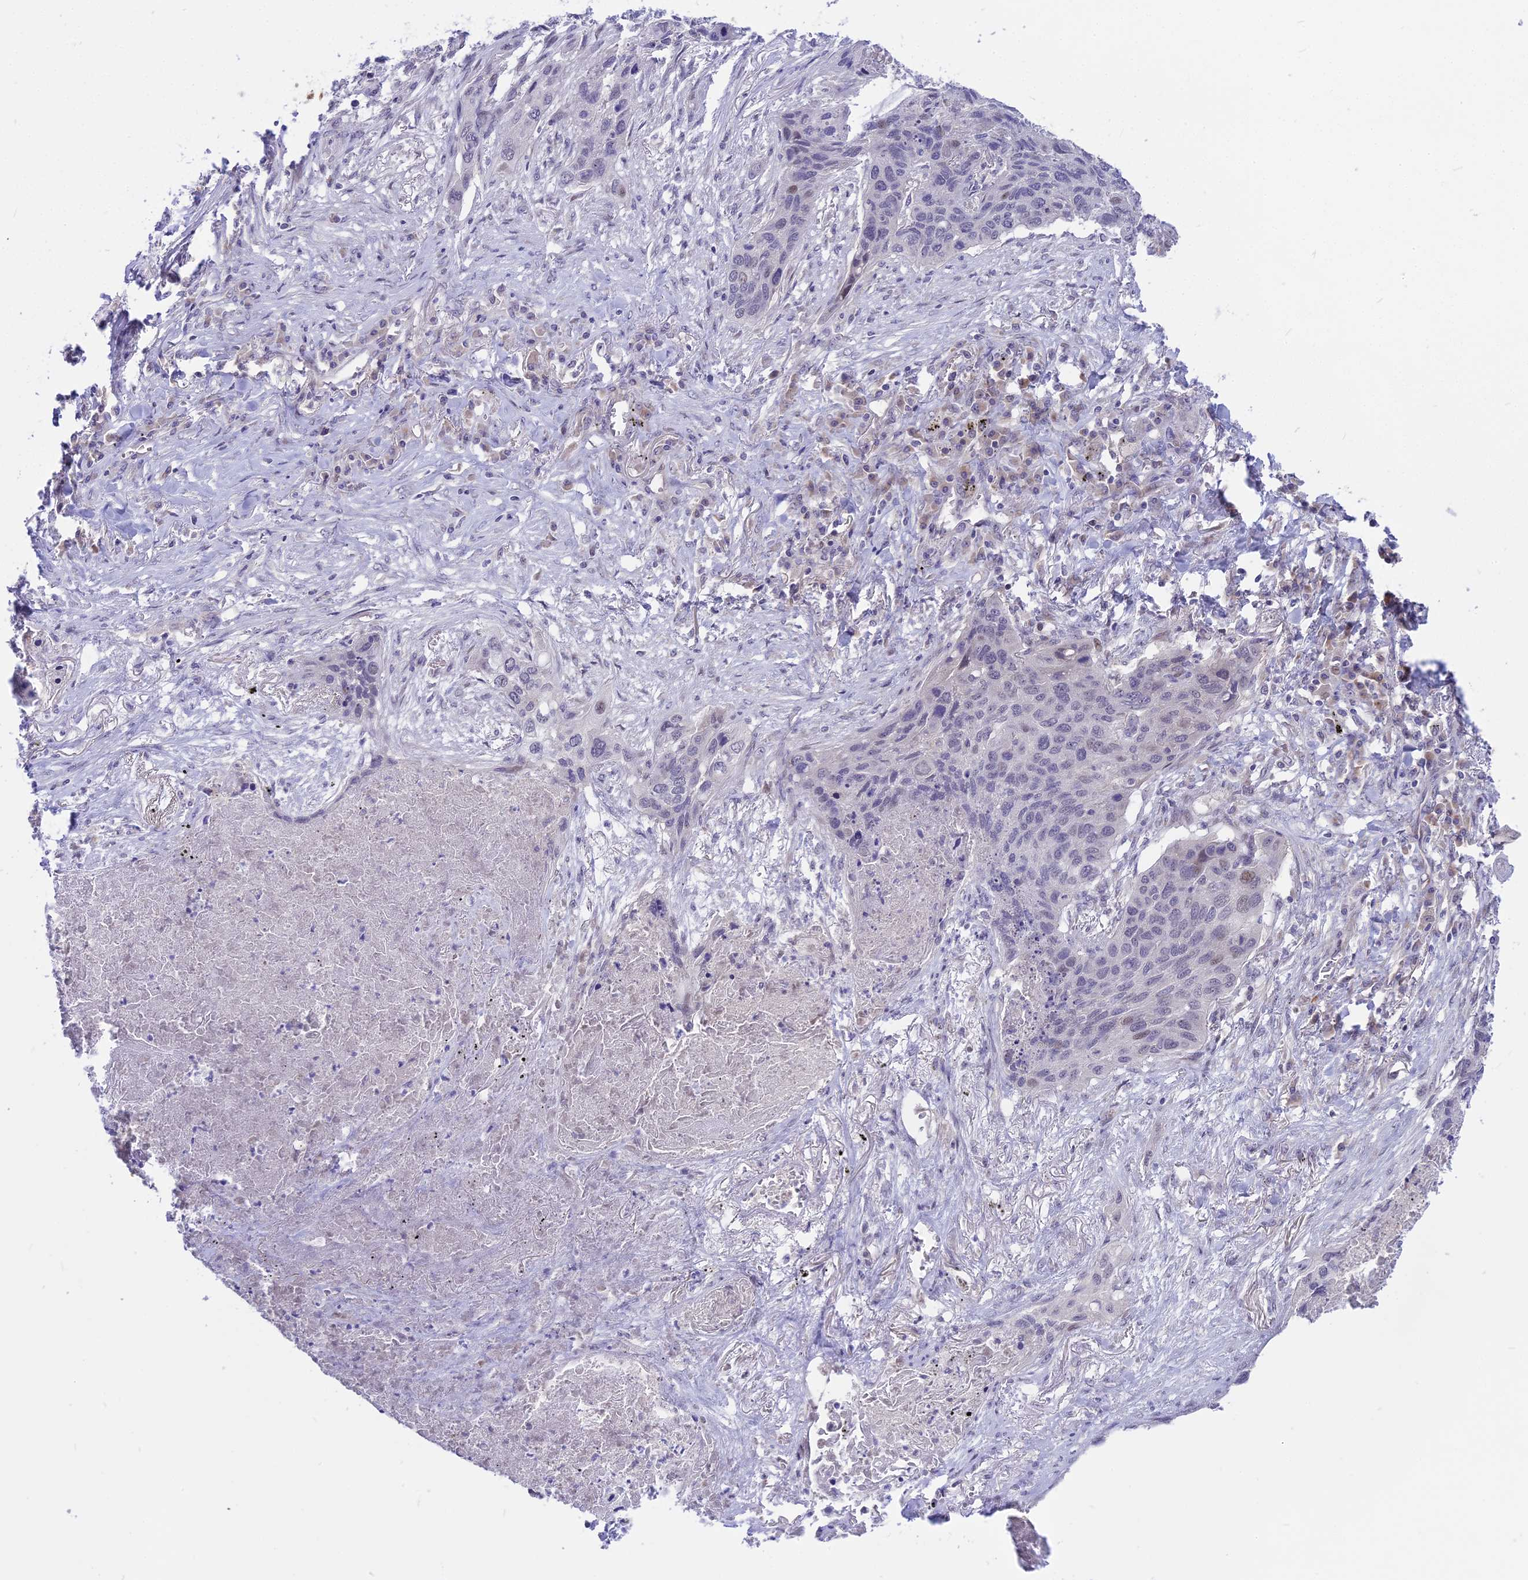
{"staining": {"intensity": "negative", "quantity": "none", "location": "none"}, "tissue": "lung cancer", "cell_type": "Tumor cells", "image_type": "cancer", "snomed": [{"axis": "morphology", "description": "Squamous cell carcinoma, NOS"}, {"axis": "topography", "description": "Lung"}], "caption": "High power microscopy image of an immunohistochemistry photomicrograph of lung cancer (squamous cell carcinoma), revealing no significant expression in tumor cells.", "gene": "ZNF837", "patient": {"sex": "female", "age": 63}}